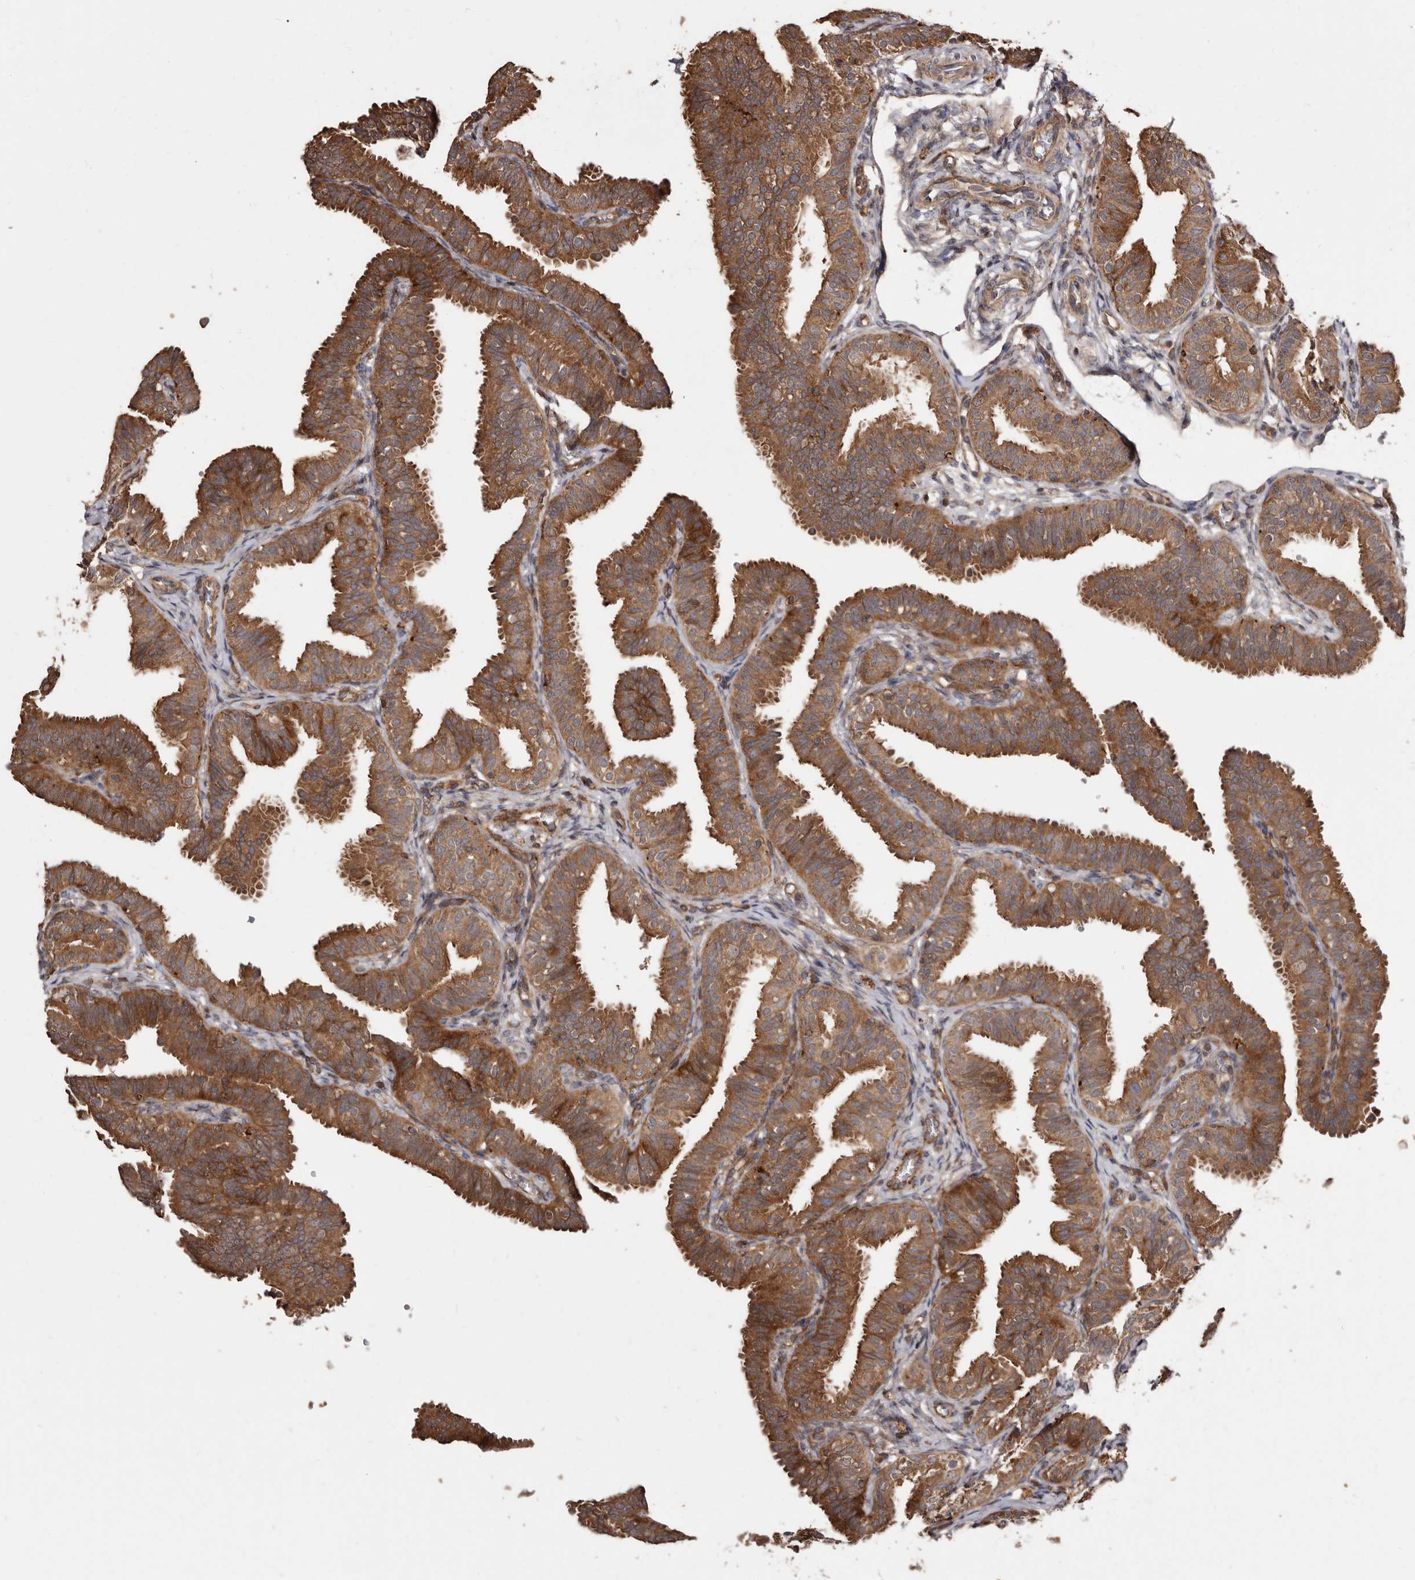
{"staining": {"intensity": "moderate", "quantity": ">75%", "location": "cytoplasmic/membranous"}, "tissue": "fallopian tube", "cell_type": "Glandular cells", "image_type": "normal", "snomed": [{"axis": "morphology", "description": "Normal tissue, NOS"}, {"axis": "topography", "description": "Fallopian tube"}], "caption": "High-power microscopy captured an immunohistochemistry image of normal fallopian tube, revealing moderate cytoplasmic/membranous staining in approximately >75% of glandular cells.", "gene": "FLAD1", "patient": {"sex": "female", "age": 35}}